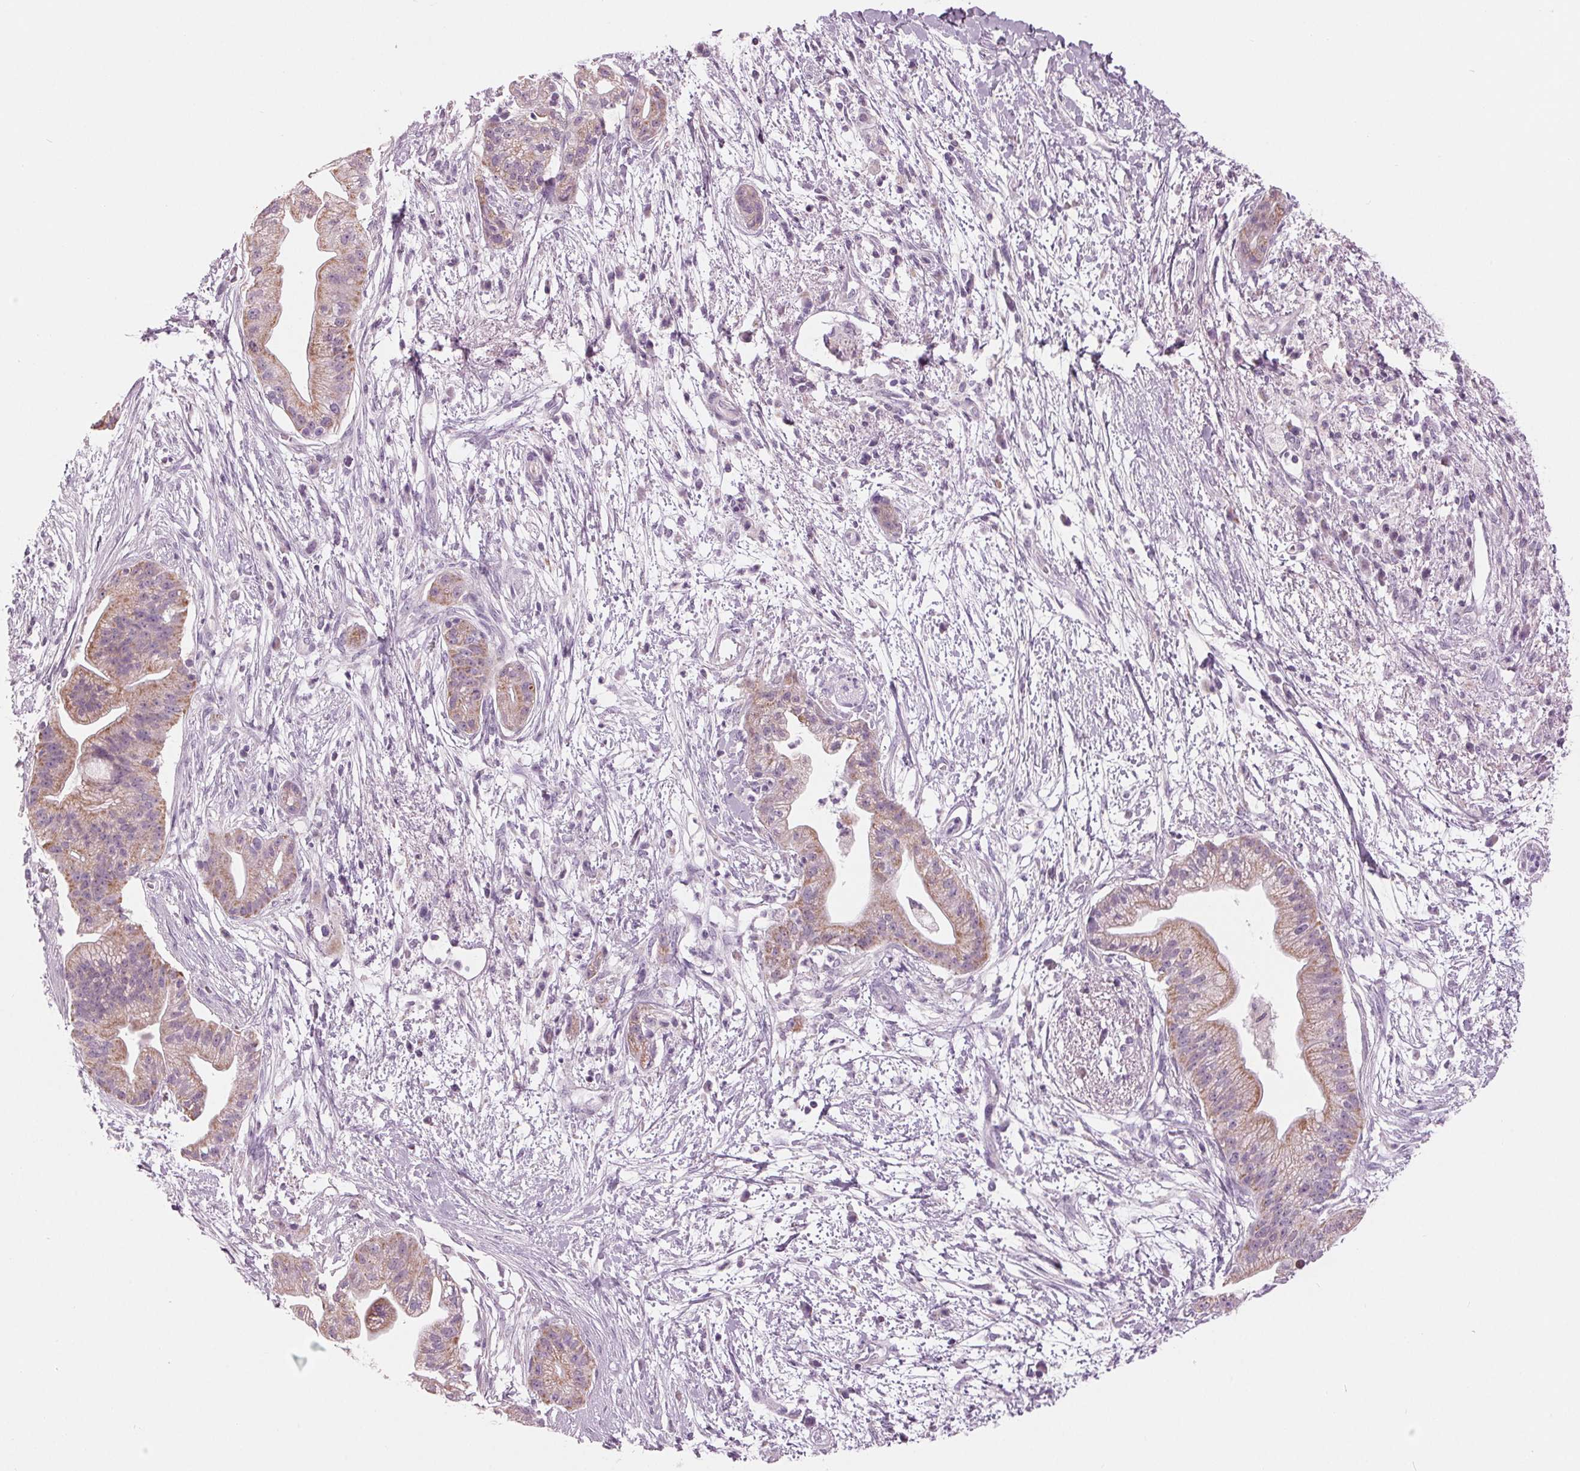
{"staining": {"intensity": "weak", "quantity": "25%-75%", "location": "cytoplasmic/membranous"}, "tissue": "pancreatic cancer", "cell_type": "Tumor cells", "image_type": "cancer", "snomed": [{"axis": "morphology", "description": "Normal tissue, NOS"}, {"axis": "morphology", "description": "Adenocarcinoma, NOS"}, {"axis": "topography", "description": "Lymph node"}, {"axis": "topography", "description": "Pancreas"}], "caption": "Pancreatic adenocarcinoma was stained to show a protein in brown. There is low levels of weak cytoplasmic/membranous expression in approximately 25%-75% of tumor cells. The staining is performed using DAB brown chromogen to label protein expression. The nuclei are counter-stained blue using hematoxylin.", "gene": "SAMD4A", "patient": {"sex": "female", "age": 58}}